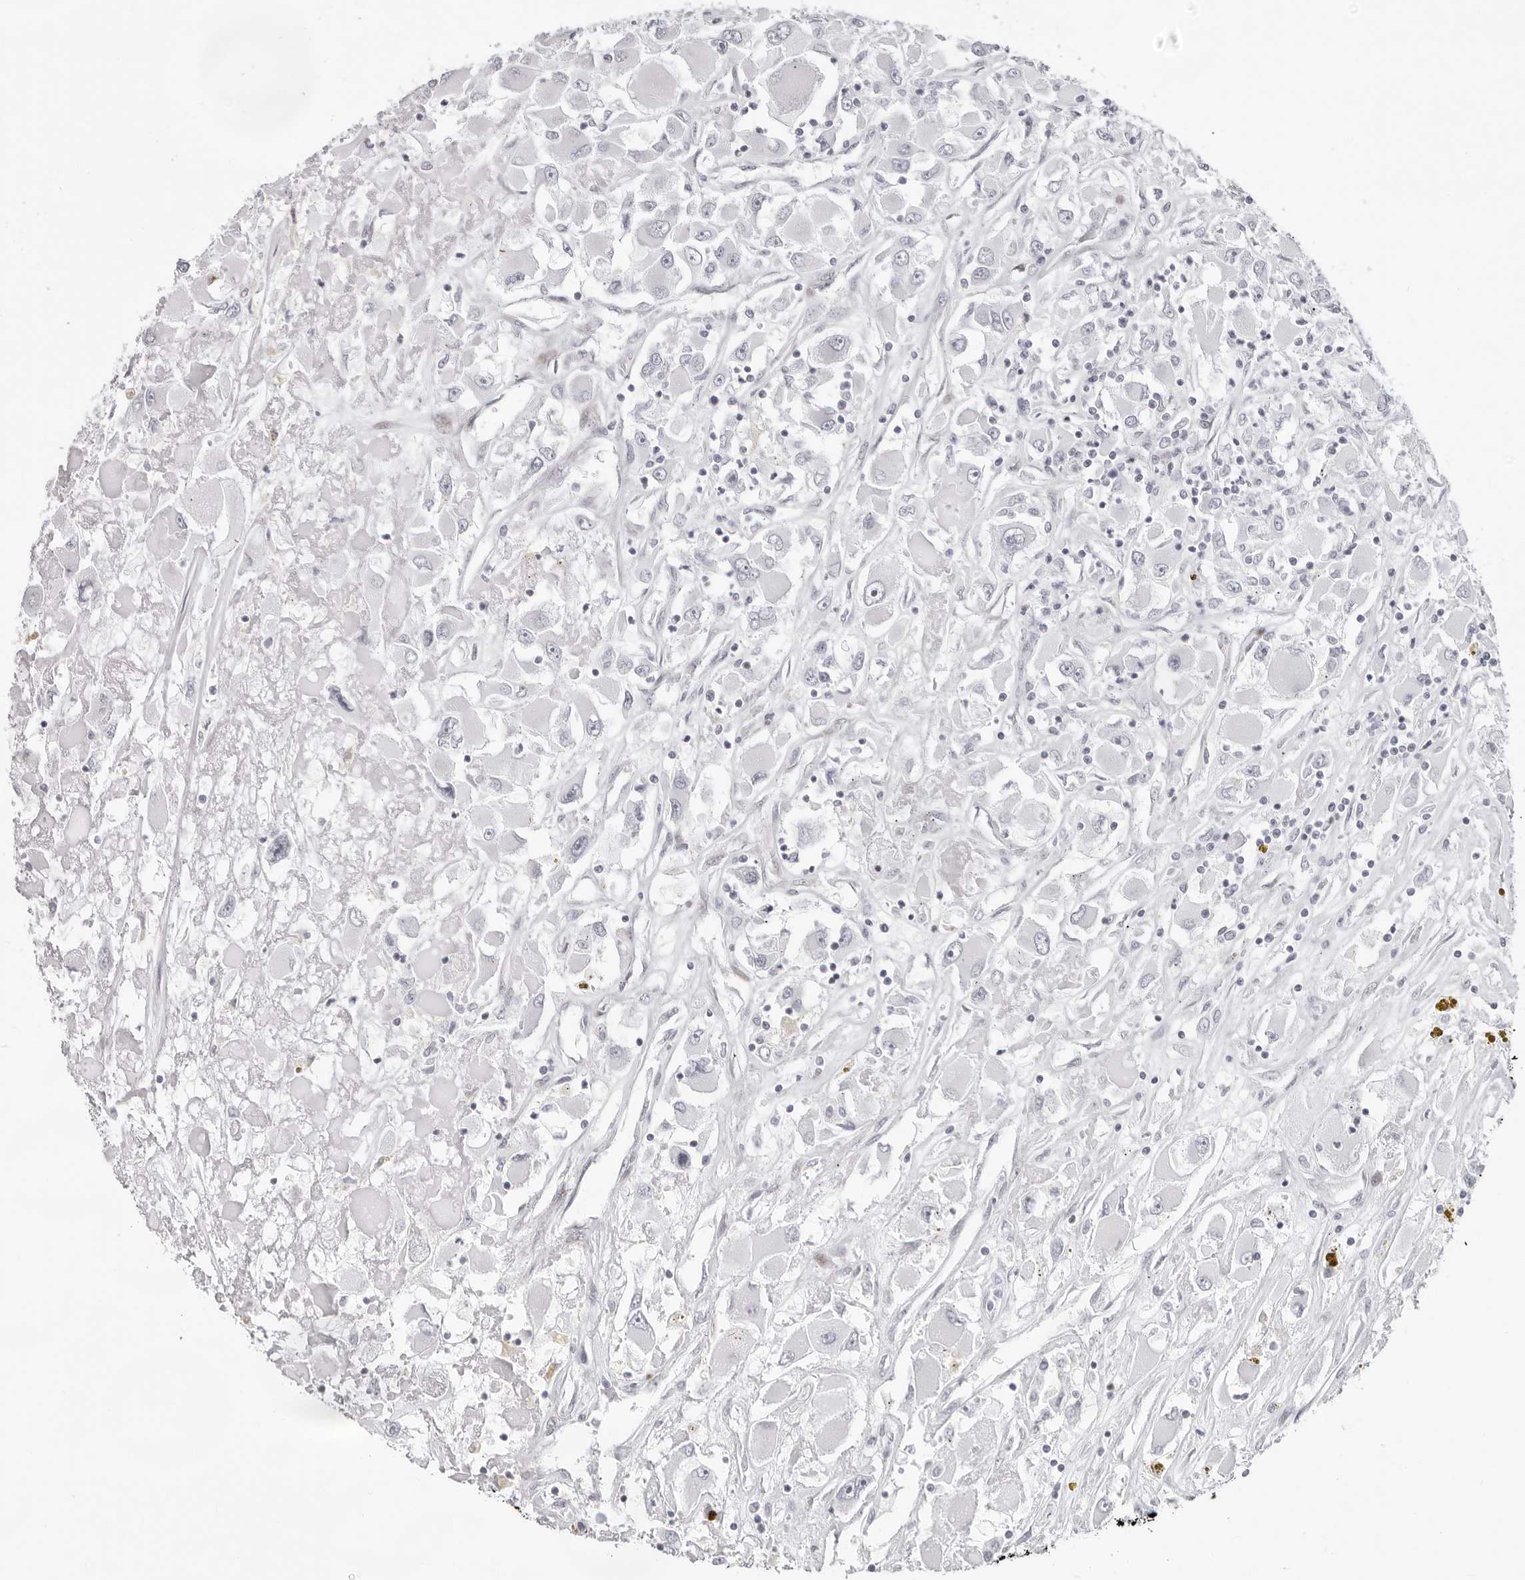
{"staining": {"intensity": "negative", "quantity": "none", "location": "none"}, "tissue": "renal cancer", "cell_type": "Tumor cells", "image_type": "cancer", "snomed": [{"axis": "morphology", "description": "Adenocarcinoma, NOS"}, {"axis": "topography", "description": "Kidney"}], "caption": "Adenocarcinoma (renal) stained for a protein using immunohistochemistry displays no expression tumor cells.", "gene": "NTPCR", "patient": {"sex": "female", "age": 52}}